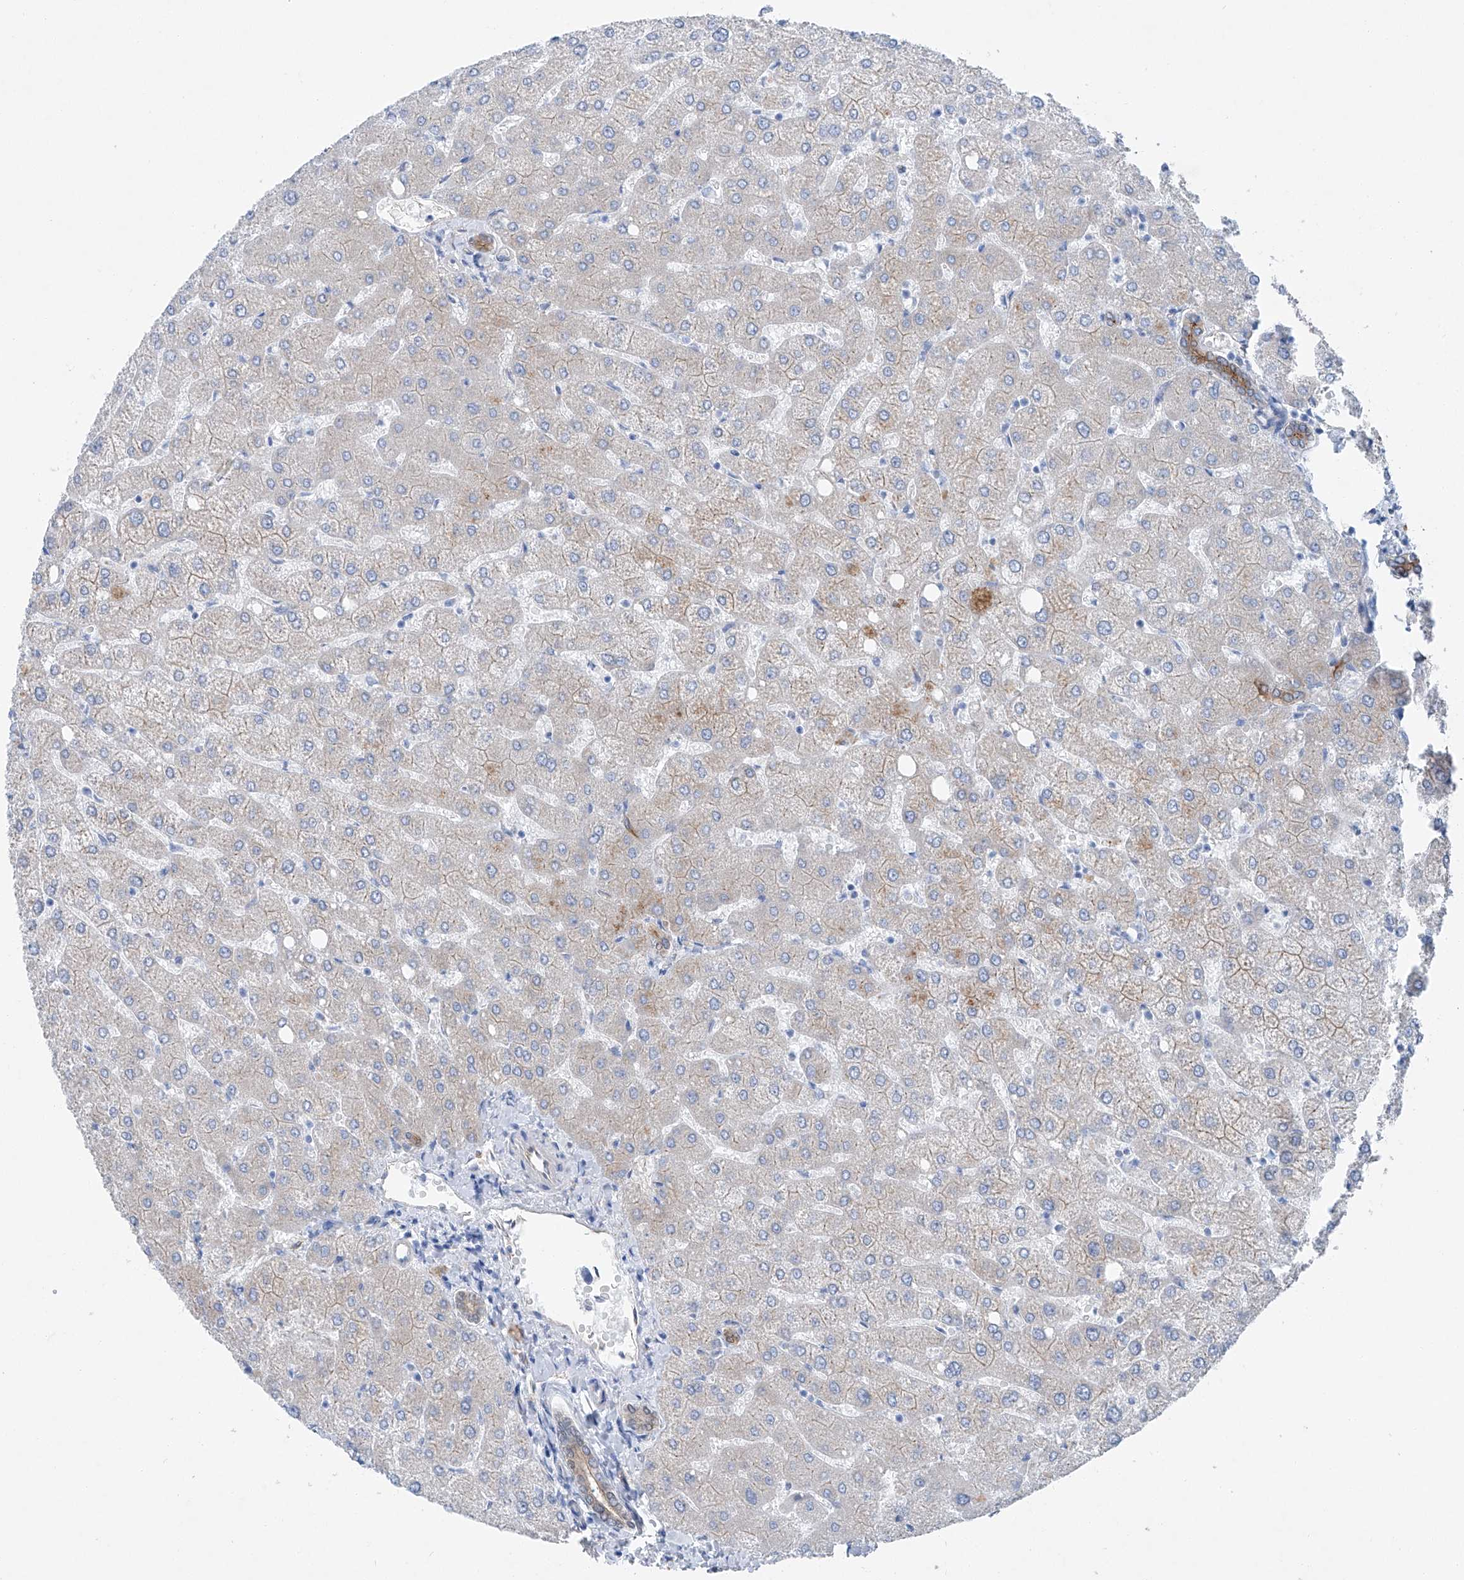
{"staining": {"intensity": "moderate", "quantity": "25%-75%", "location": "cytoplasmic/membranous"}, "tissue": "liver", "cell_type": "Cholangiocytes", "image_type": "normal", "snomed": [{"axis": "morphology", "description": "Normal tissue, NOS"}, {"axis": "topography", "description": "Liver"}], "caption": "Immunohistochemistry of unremarkable human liver reveals medium levels of moderate cytoplasmic/membranous staining in about 25%-75% of cholangiocytes.", "gene": "MAGI1", "patient": {"sex": "female", "age": 54}}